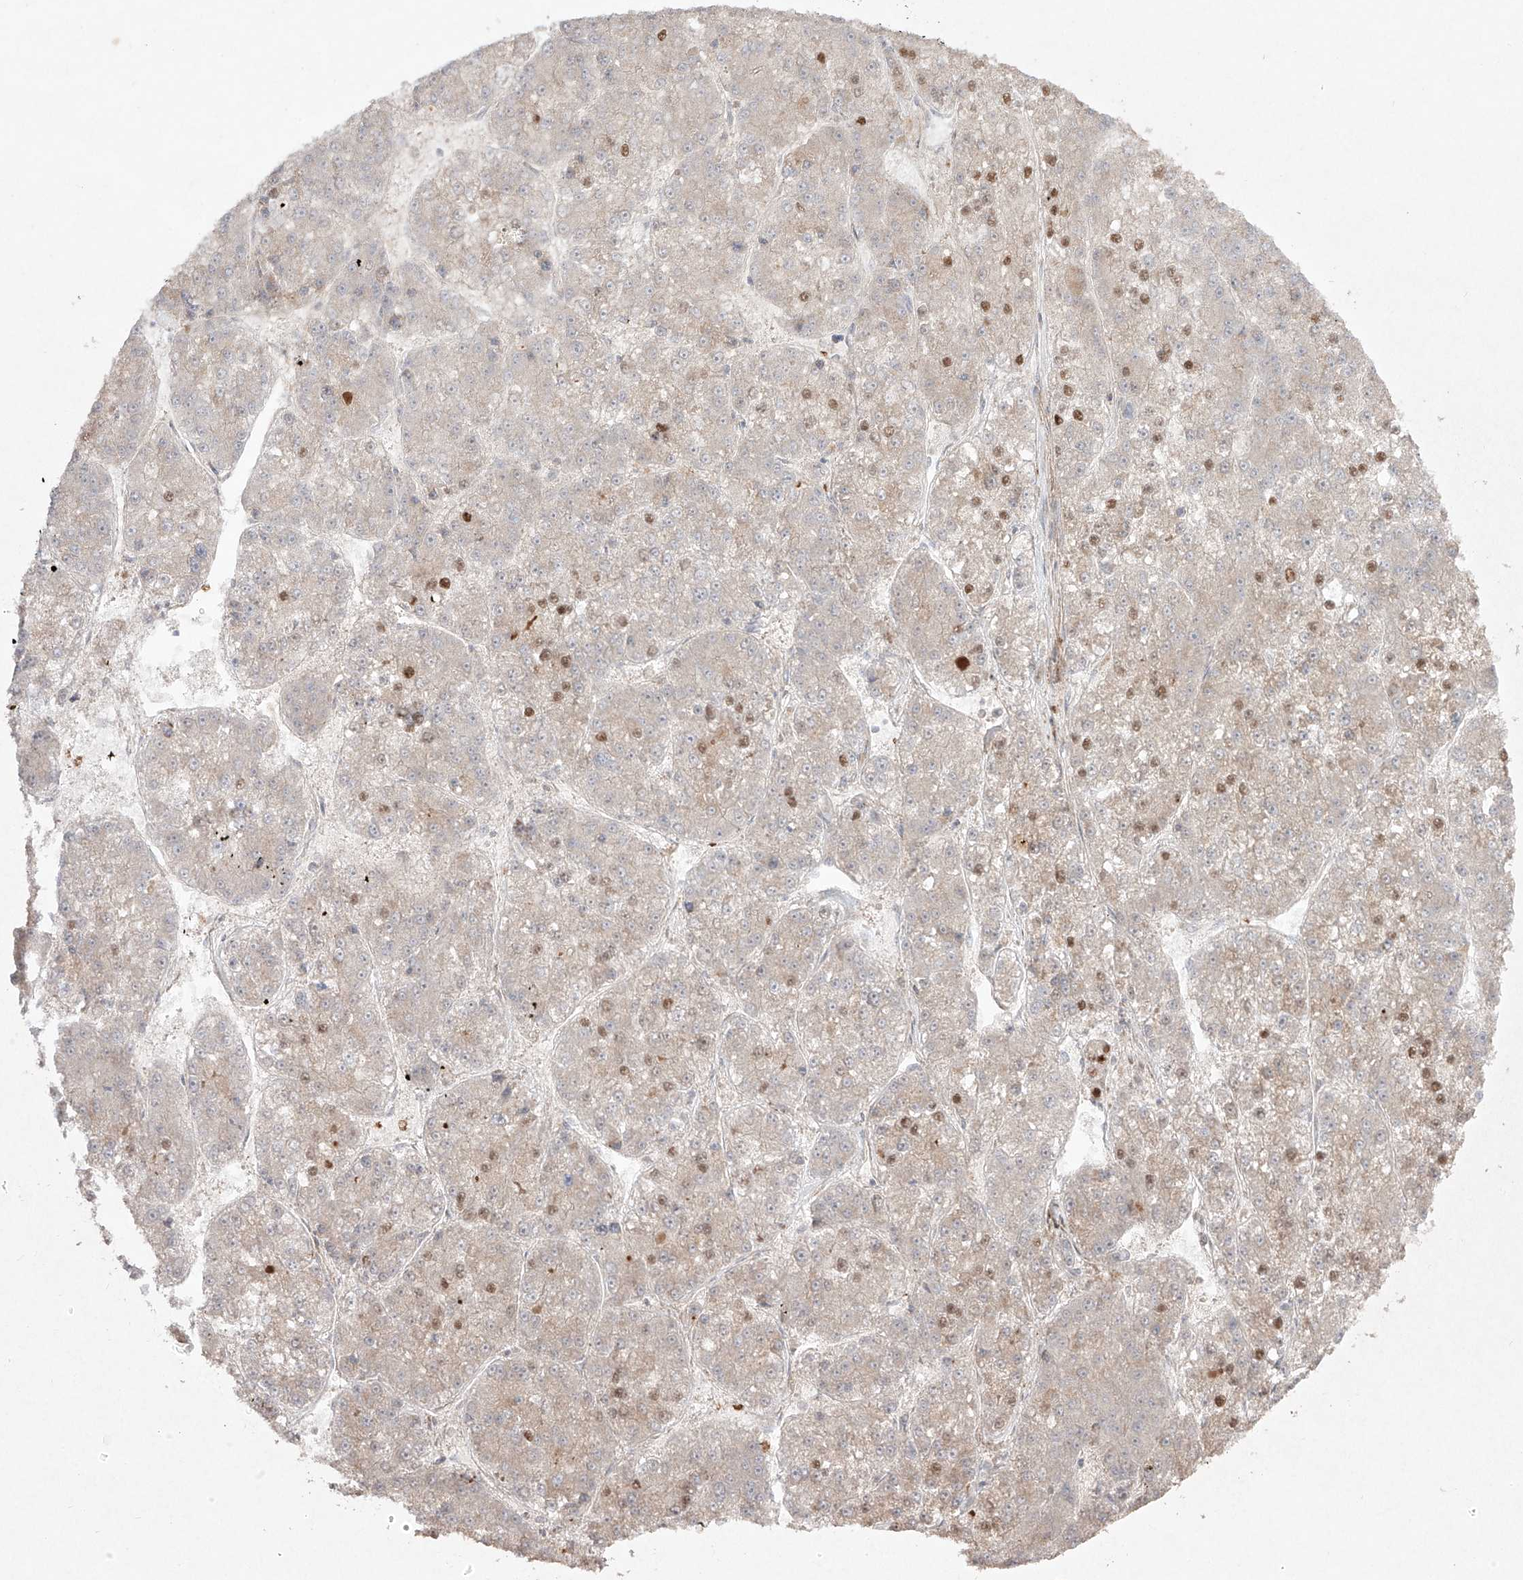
{"staining": {"intensity": "moderate", "quantity": "<25%", "location": "cytoplasmic/membranous"}, "tissue": "liver cancer", "cell_type": "Tumor cells", "image_type": "cancer", "snomed": [{"axis": "morphology", "description": "Carcinoma, Hepatocellular, NOS"}, {"axis": "topography", "description": "Liver"}], "caption": "Liver cancer tissue exhibits moderate cytoplasmic/membranous positivity in about <25% of tumor cells, visualized by immunohistochemistry.", "gene": "KDM1B", "patient": {"sex": "female", "age": 73}}